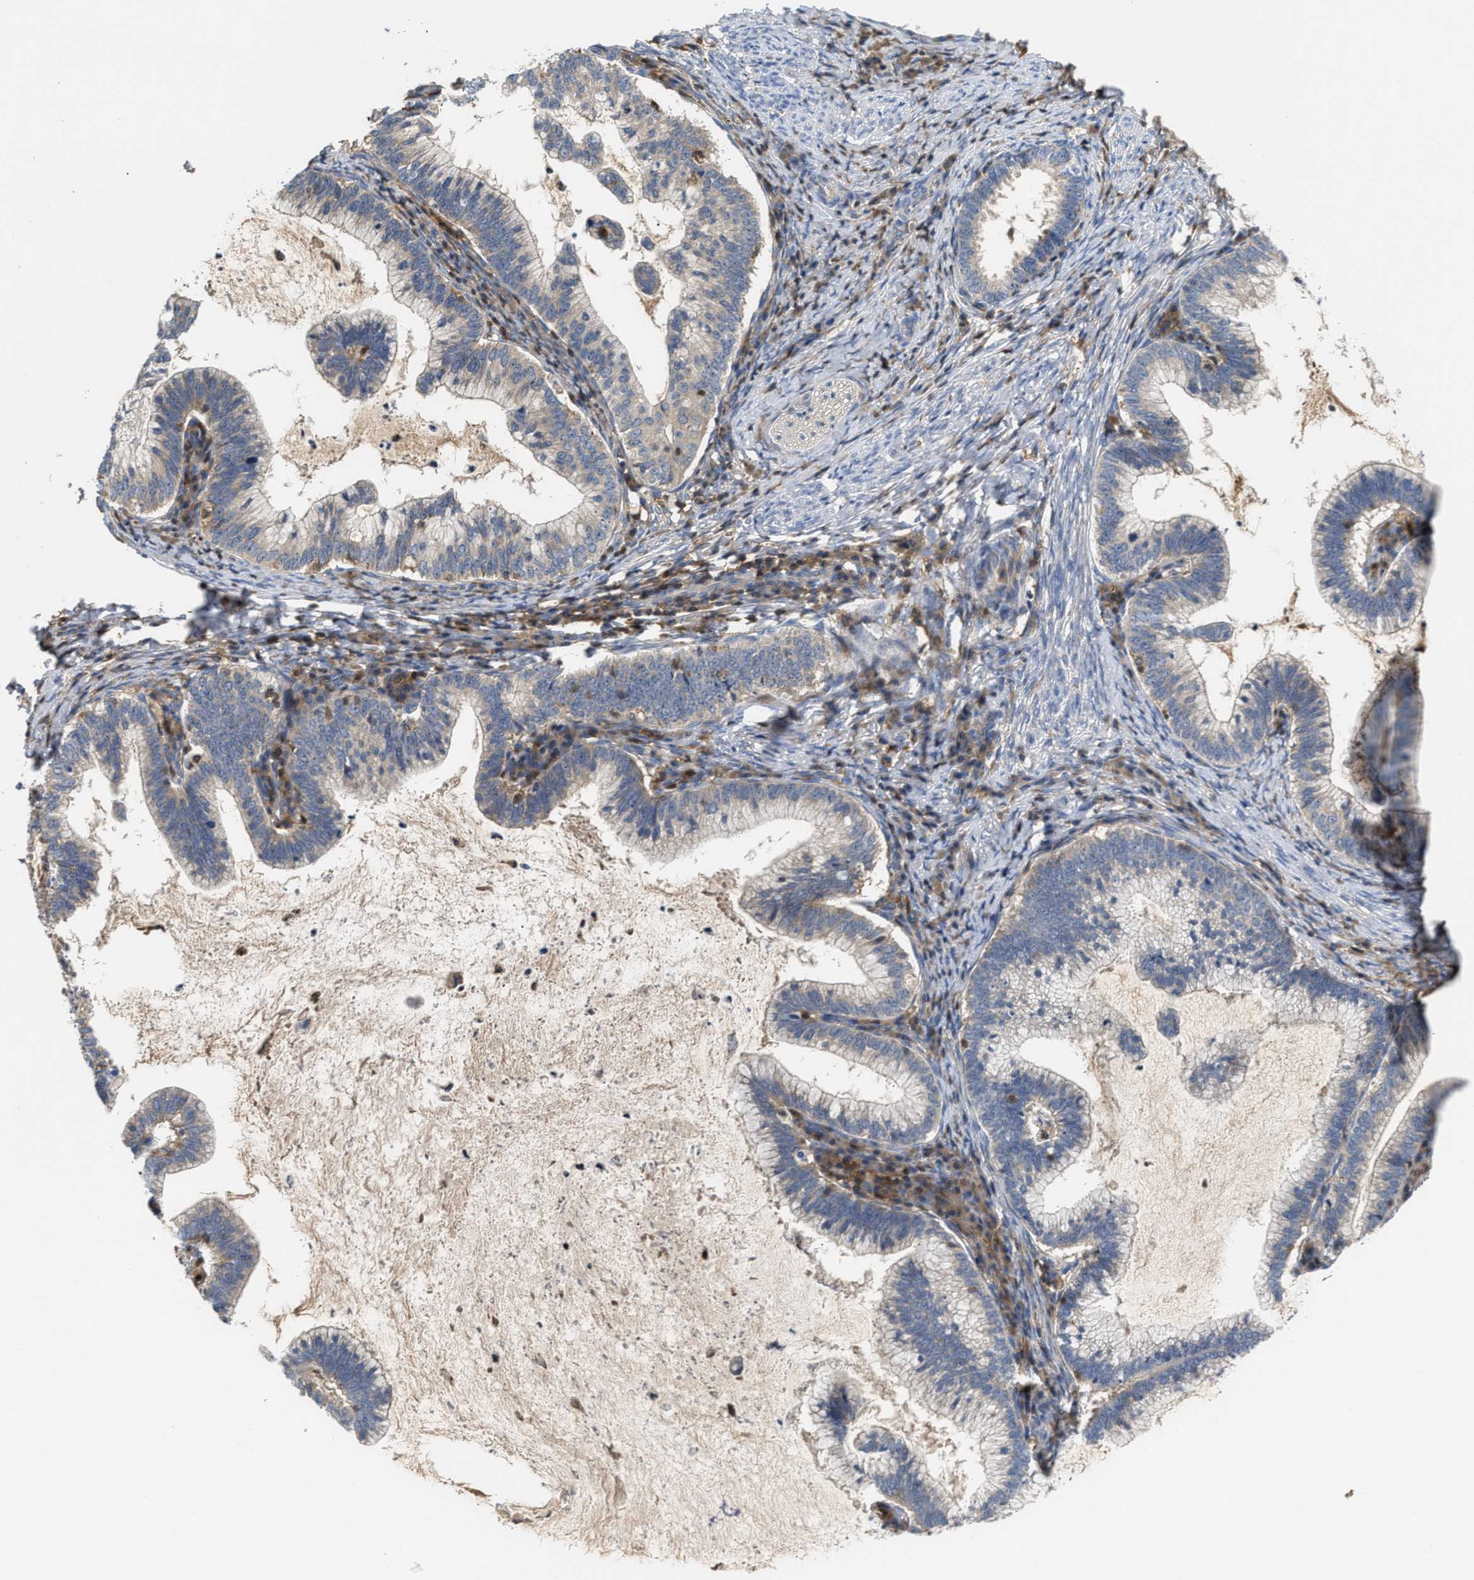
{"staining": {"intensity": "weak", "quantity": "<25%", "location": "cytoplasmic/membranous"}, "tissue": "cervical cancer", "cell_type": "Tumor cells", "image_type": "cancer", "snomed": [{"axis": "morphology", "description": "Adenocarcinoma, NOS"}, {"axis": "topography", "description": "Cervix"}], "caption": "There is no significant expression in tumor cells of cervical cancer (adenocarcinoma).", "gene": "OSTF1", "patient": {"sex": "female", "age": 36}}